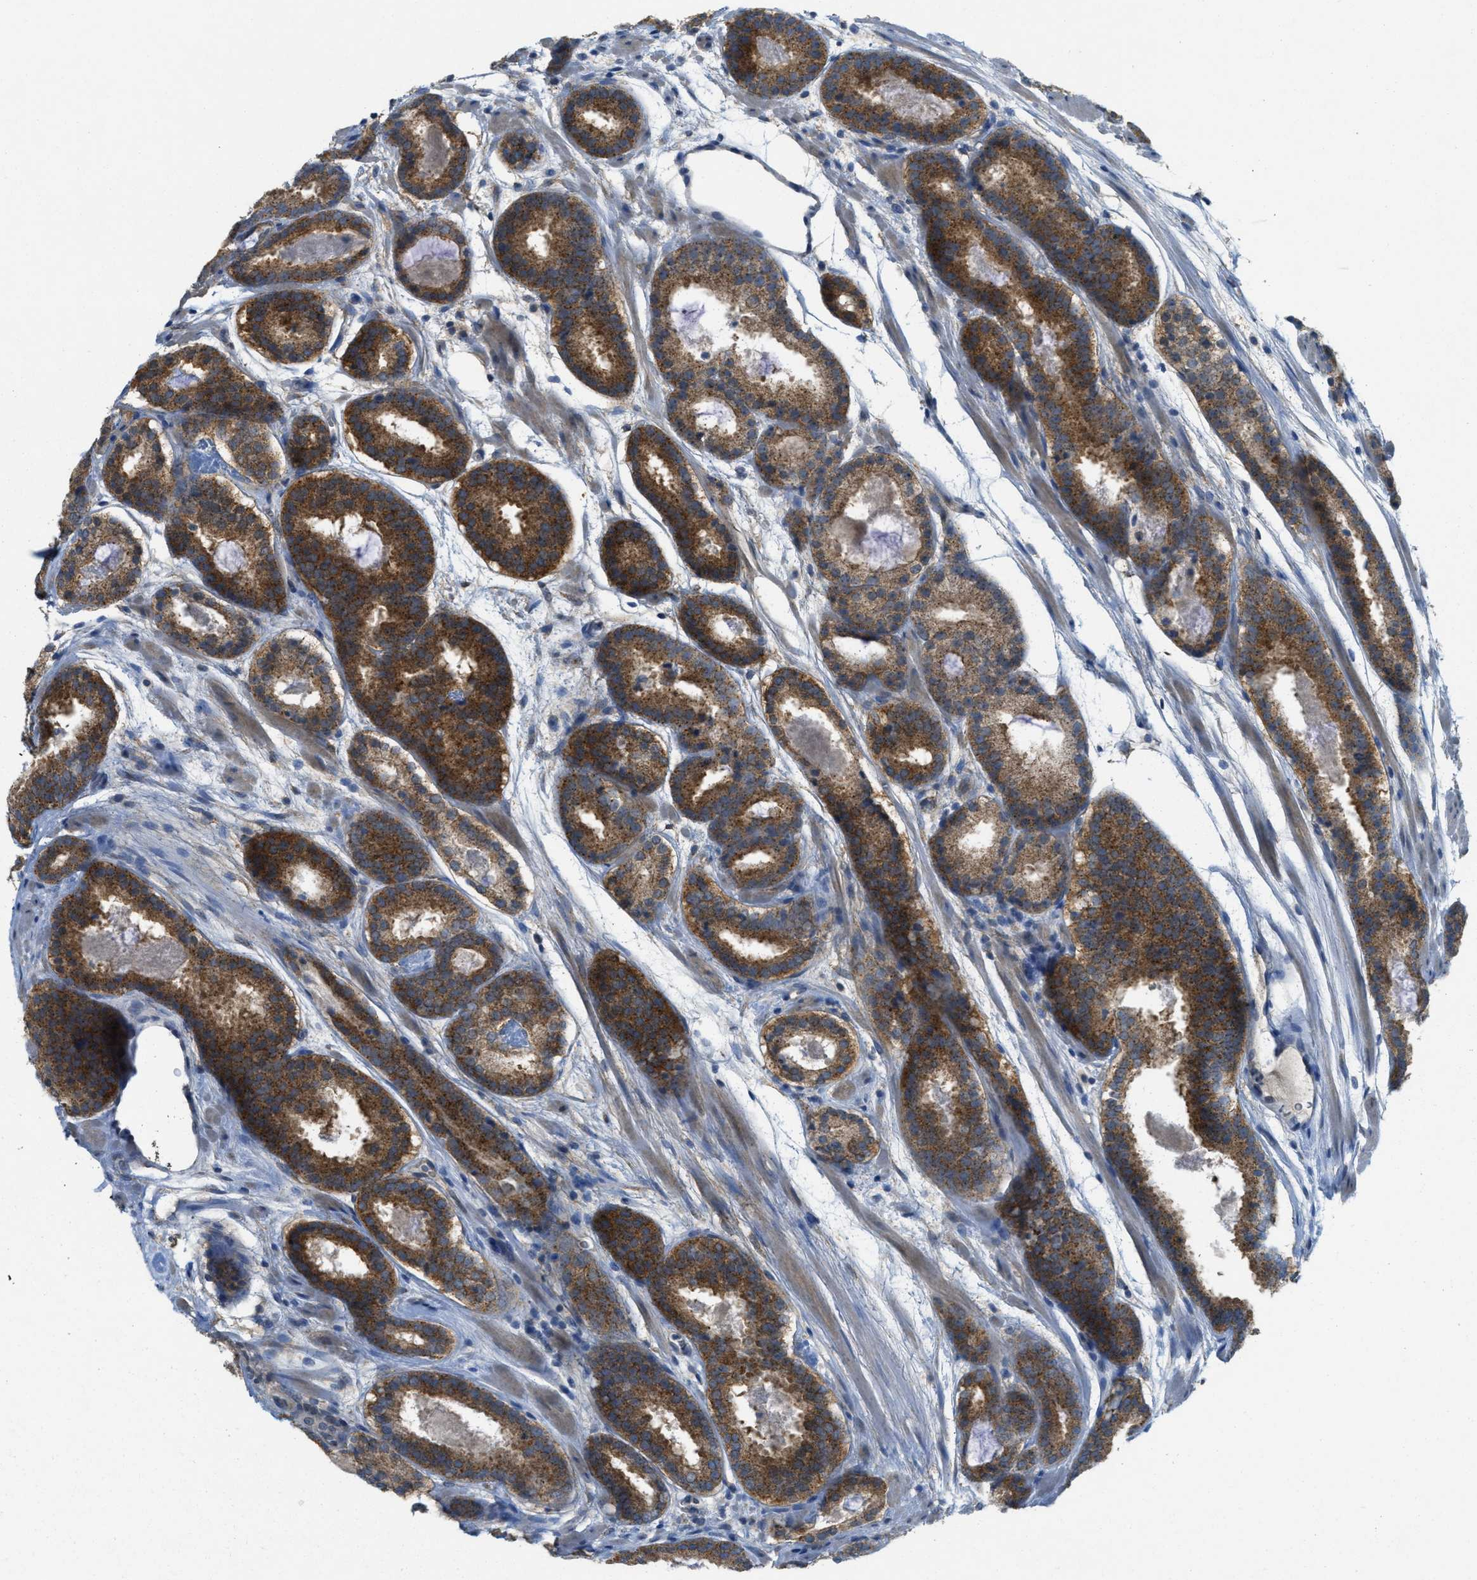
{"staining": {"intensity": "strong", "quantity": ">75%", "location": "cytoplasmic/membranous"}, "tissue": "prostate cancer", "cell_type": "Tumor cells", "image_type": "cancer", "snomed": [{"axis": "morphology", "description": "Adenocarcinoma, Low grade"}, {"axis": "topography", "description": "Prostate"}], "caption": "Immunohistochemistry (DAB (3,3'-diaminobenzidine)) staining of human adenocarcinoma (low-grade) (prostate) exhibits strong cytoplasmic/membranous protein staining in about >75% of tumor cells.", "gene": "ZFYVE9", "patient": {"sex": "male", "age": 69}}